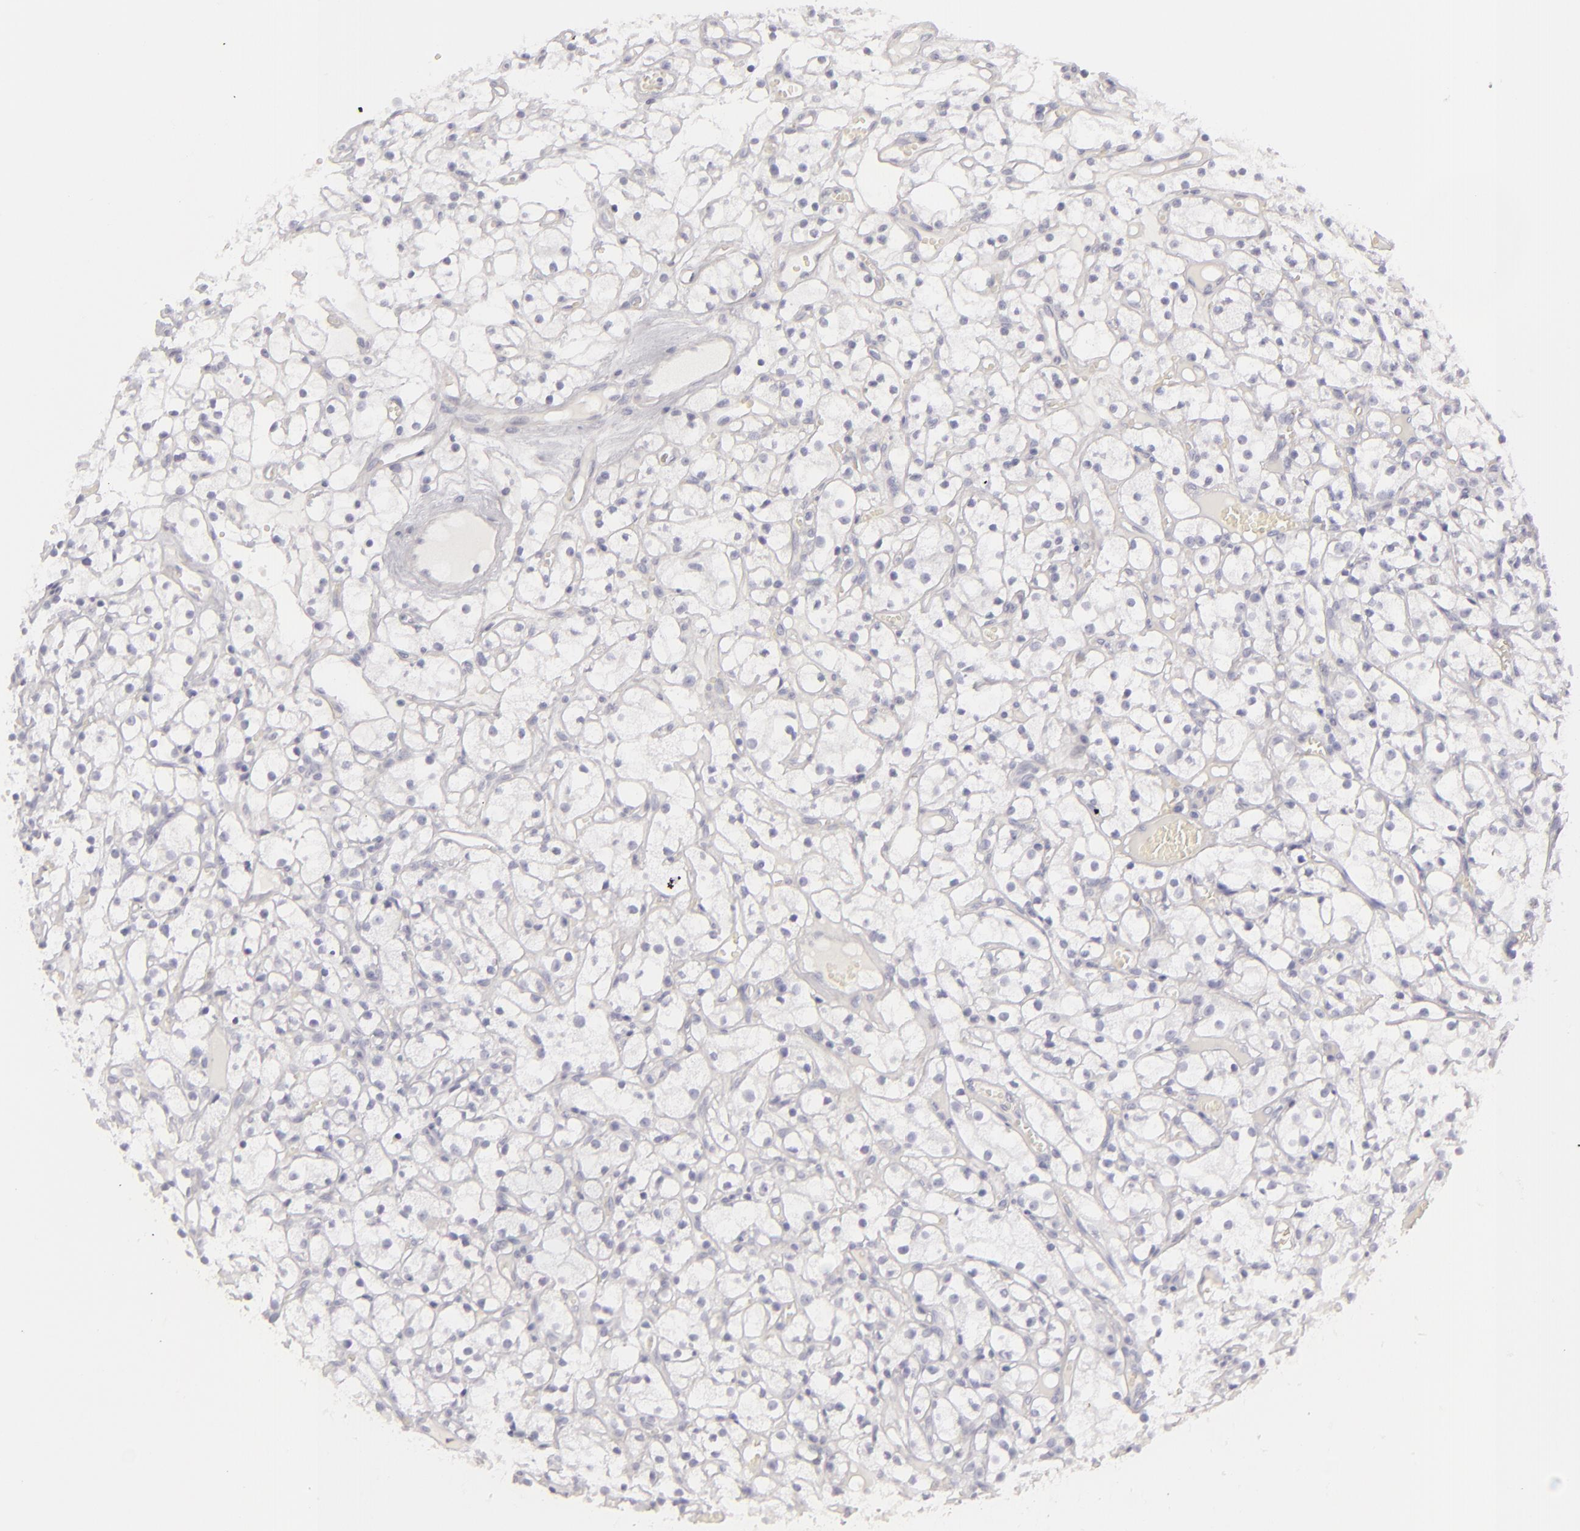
{"staining": {"intensity": "negative", "quantity": "none", "location": "none"}, "tissue": "renal cancer", "cell_type": "Tumor cells", "image_type": "cancer", "snomed": [{"axis": "morphology", "description": "Adenocarcinoma, NOS"}, {"axis": "topography", "description": "Kidney"}], "caption": "The IHC photomicrograph has no significant staining in tumor cells of renal cancer (adenocarcinoma) tissue.", "gene": "CDX2", "patient": {"sex": "male", "age": 61}}